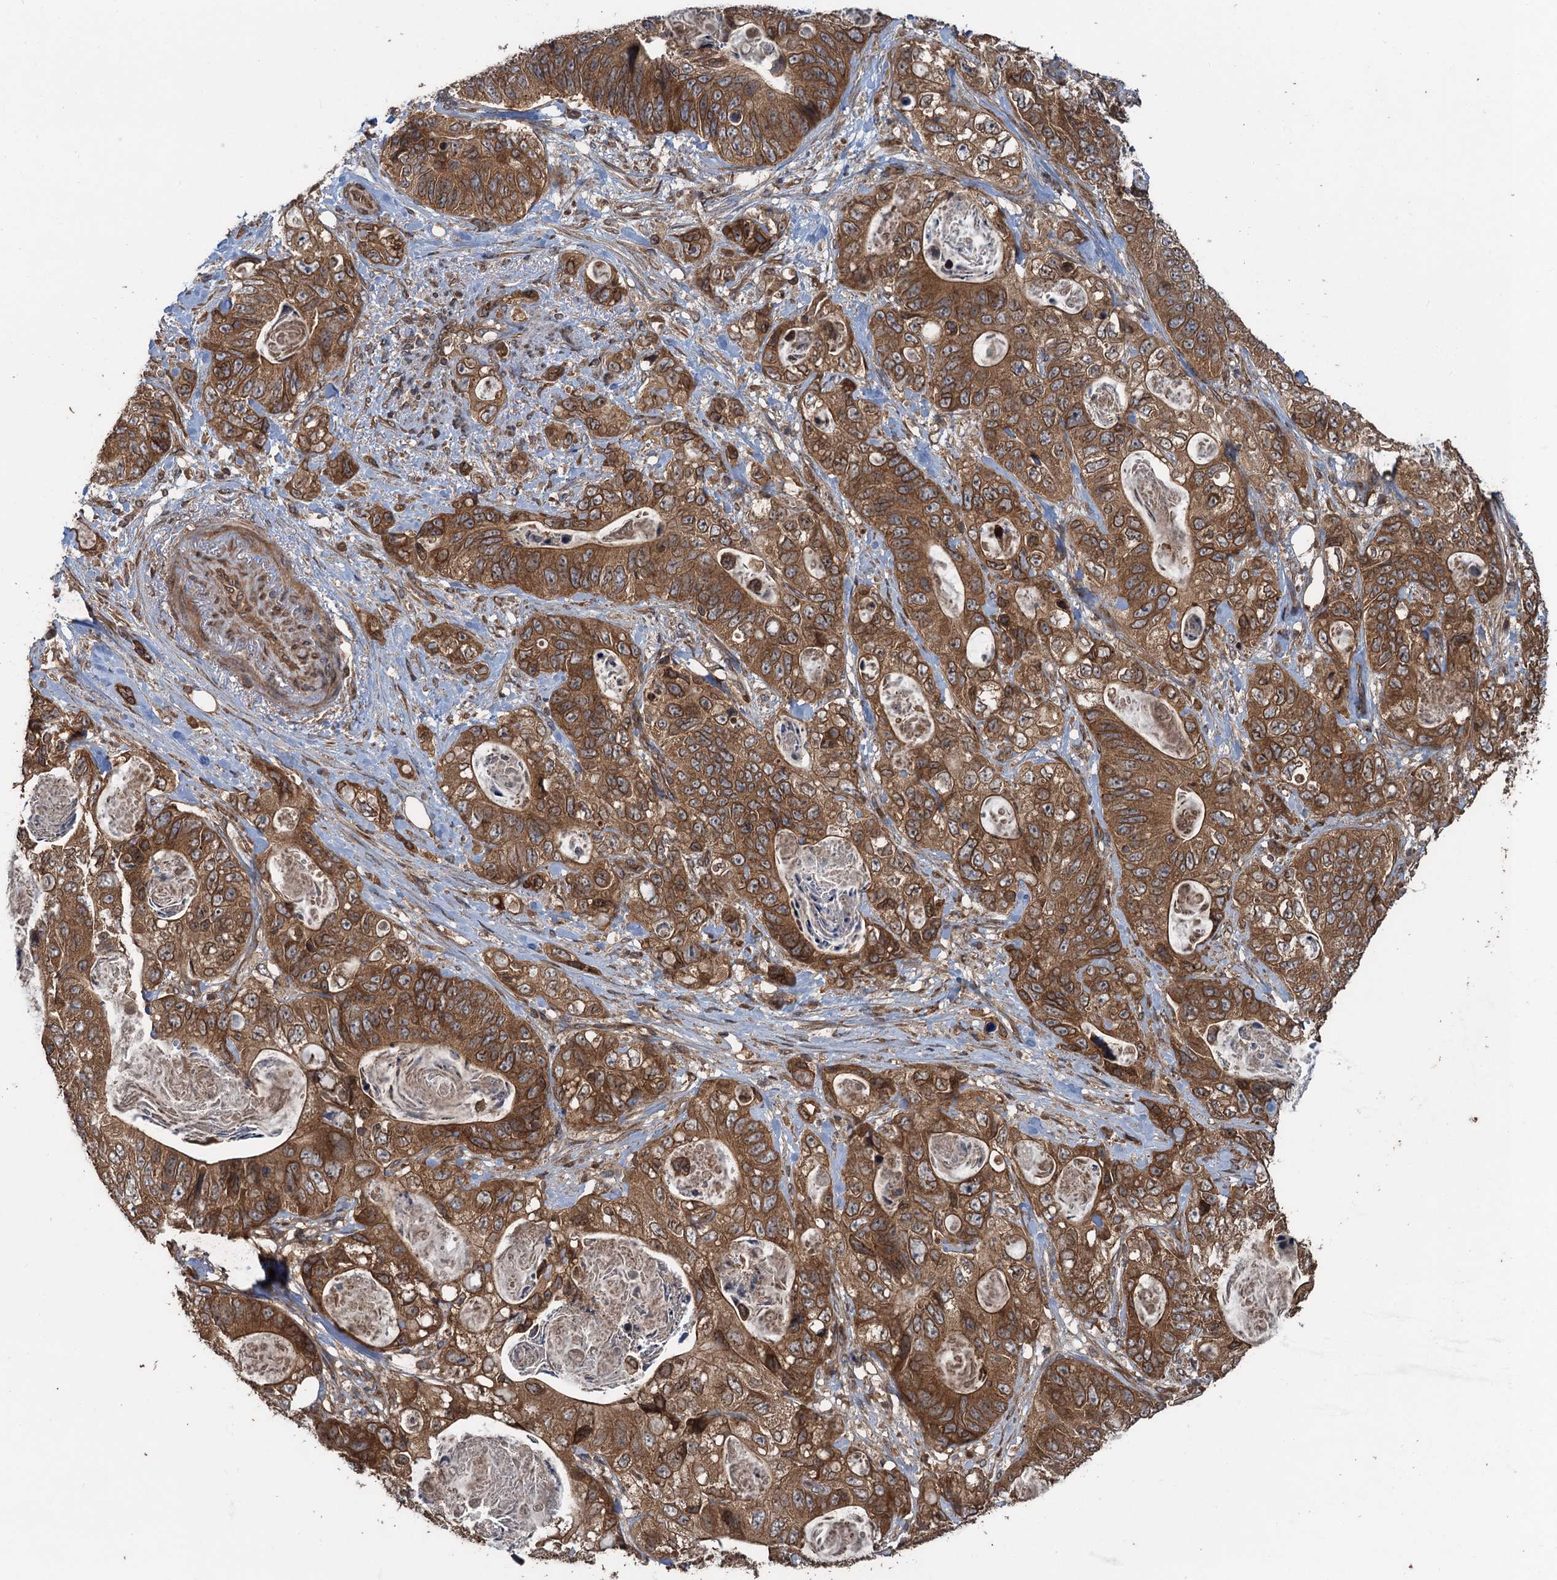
{"staining": {"intensity": "moderate", "quantity": ">75%", "location": "cytoplasmic/membranous,nuclear"}, "tissue": "stomach cancer", "cell_type": "Tumor cells", "image_type": "cancer", "snomed": [{"axis": "morphology", "description": "Normal tissue, NOS"}, {"axis": "morphology", "description": "Adenocarcinoma, NOS"}, {"axis": "topography", "description": "Stomach"}], "caption": "Stomach adenocarcinoma tissue demonstrates moderate cytoplasmic/membranous and nuclear expression in about >75% of tumor cells, visualized by immunohistochemistry.", "gene": "GLE1", "patient": {"sex": "female", "age": 89}}